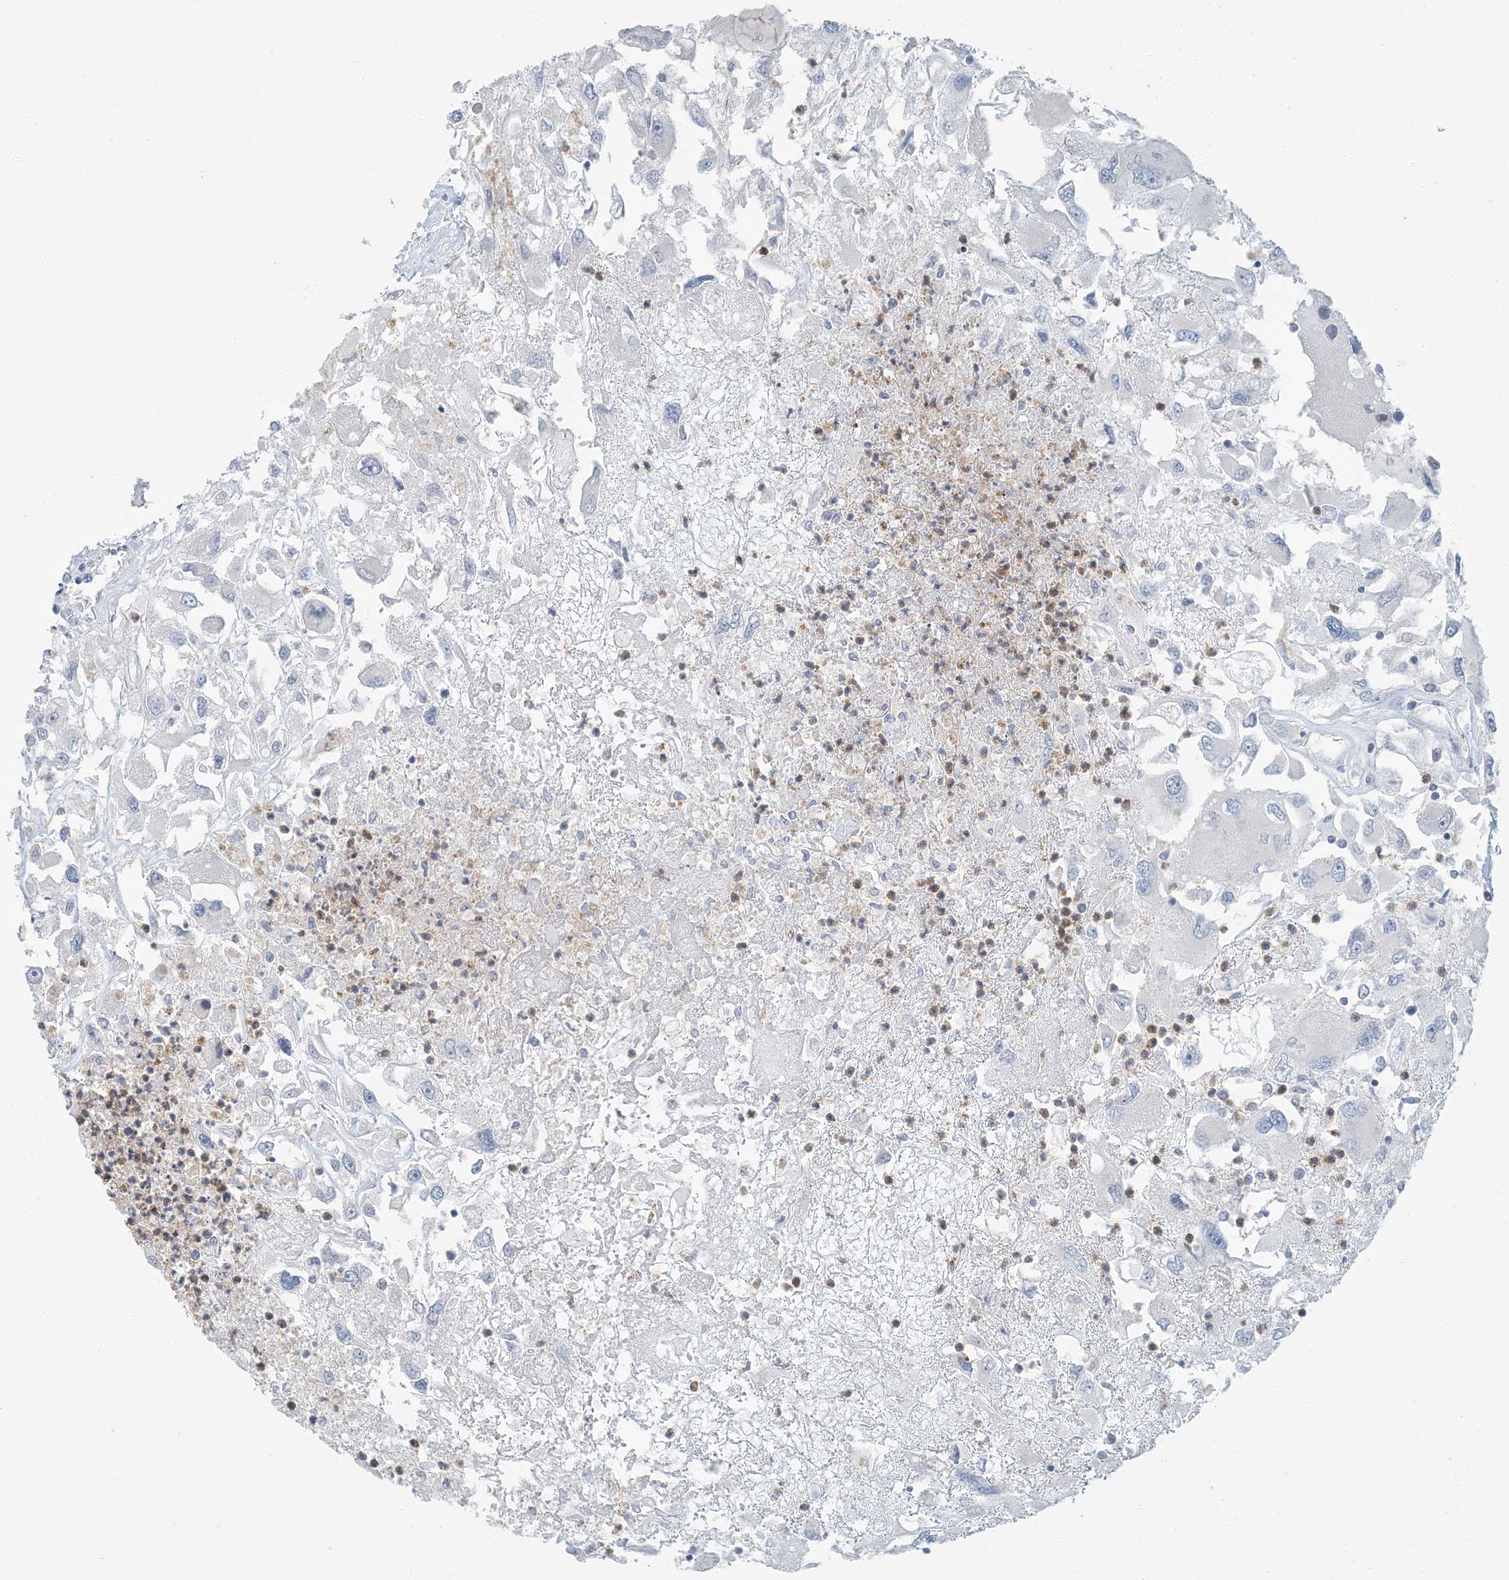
{"staining": {"intensity": "negative", "quantity": "none", "location": "none"}, "tissue": "renal cancer", "cell_type": "Tumor cells", "image_type": "cancer", "snomed": [{"axis": "morphology", "description": "Adenocarcinoma, NOS"}, {"axis": "topography", "description": "Kidney"}], "caption": "Immunohistochemical staining of adenocarcinoma (renal) shows no significant positivity in tumor cells. Nuclei are stained in blue.", "gene": "EPHA4", "patient": {"sex": "female", "age": 52}}